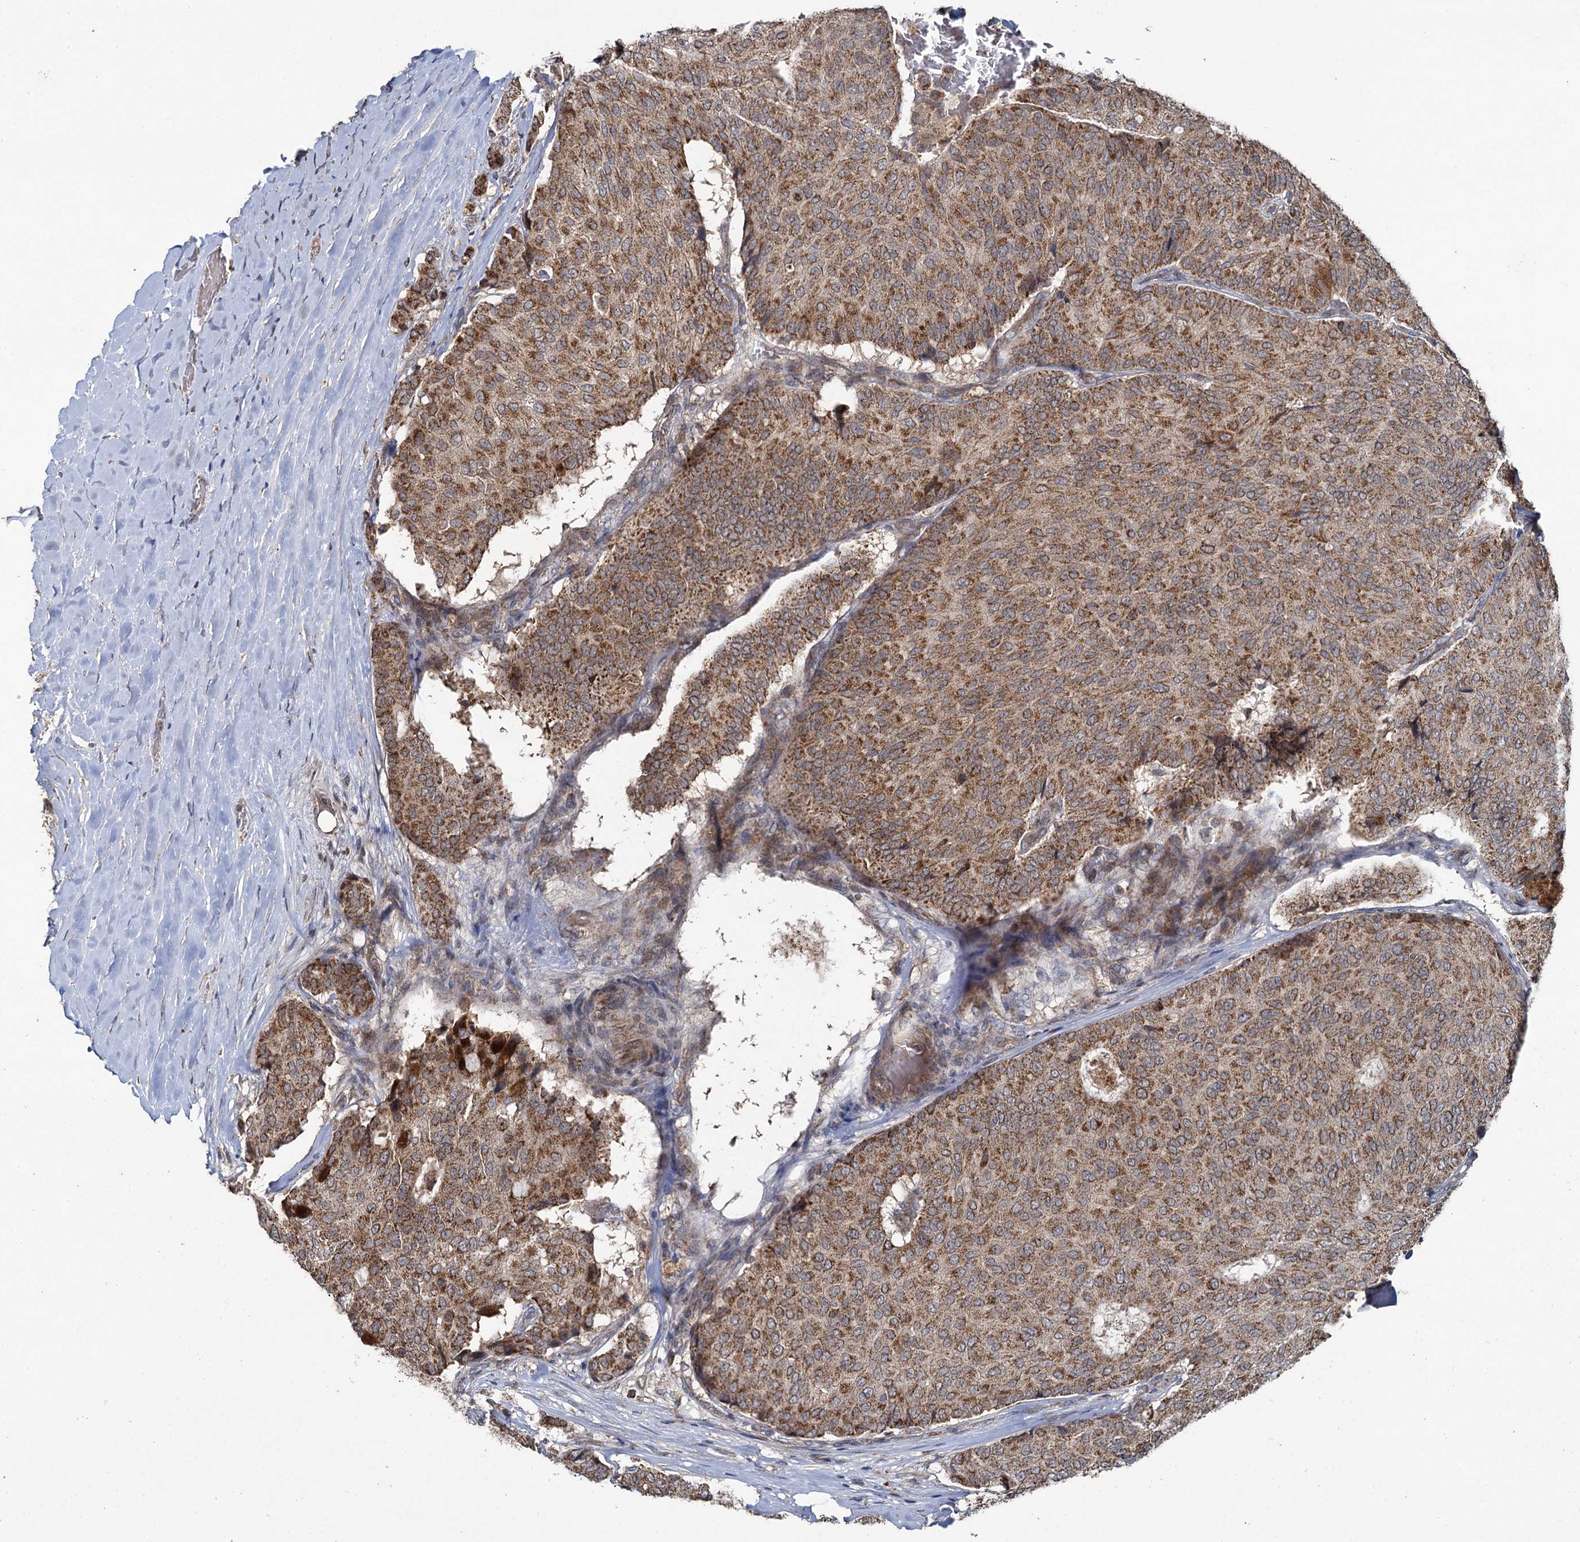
{"staining": {"intensity": "moderate", "quantity": ">75%", "location": "cytoplasmic/membranous"}, "tissue": "breast cancer", "cell_type": "Tumor cells", "image_type": "cancer", "snomed": [{"axis": "morphology", "description": "Duct carcinoma"}, {"axis": "topography", "description": "Breast"}], "caption": "IHC of breast cancer (infiltrating ductal carcinoma) reveals medium levels of moderate cytoplasmic/membranous expression in approximately >75% of tumor cells.", "gene": "METTL4", "patient": {"sex": "female", "age": 75}}